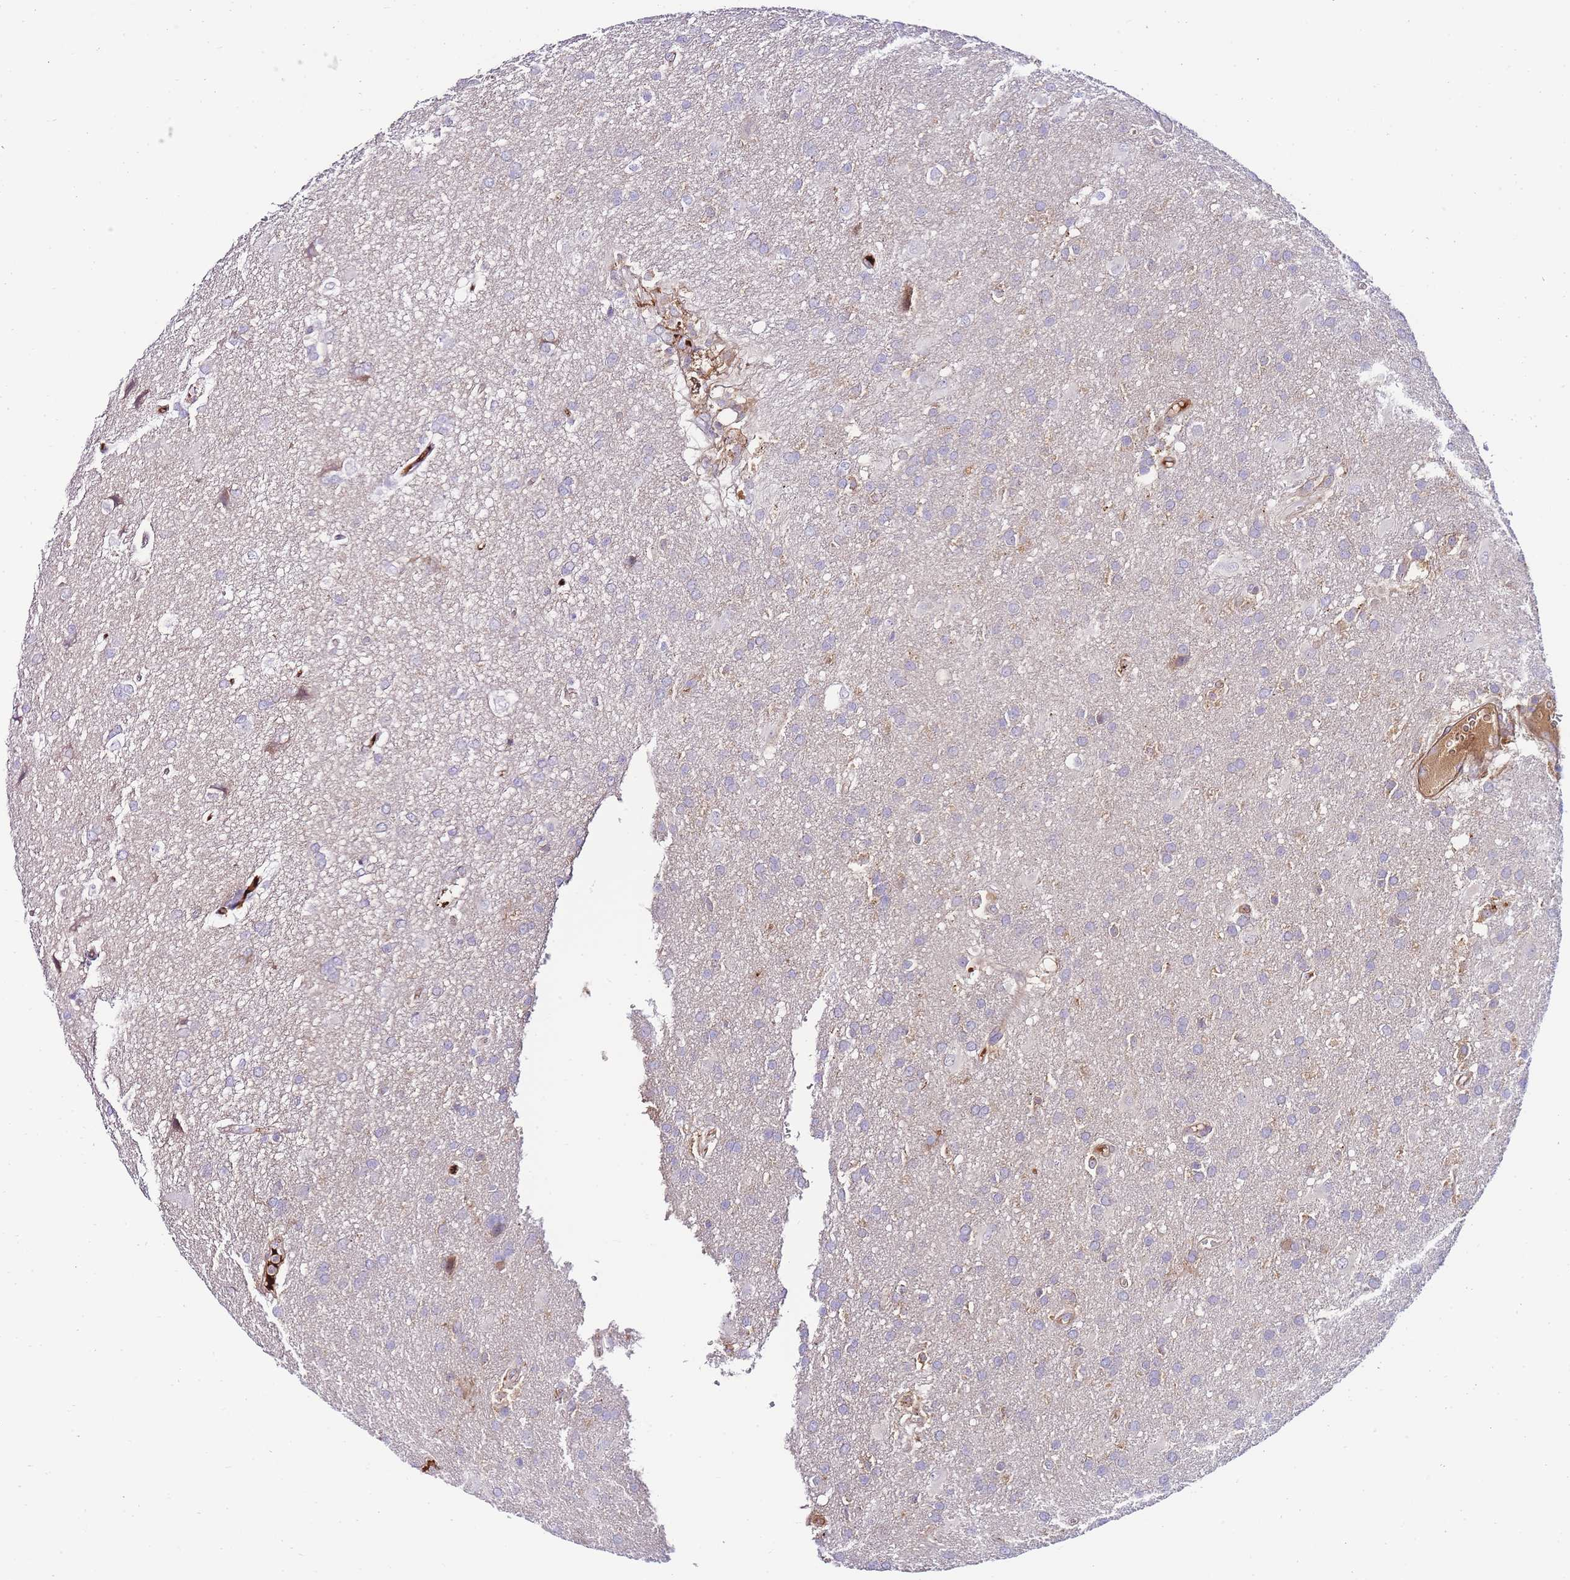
{"staining": {"intensity": "negative", "quantity": "none", "location": "none"}, "tissue": "glioma", "cell_type": "Tumor cells", "image_type": "cancer", "snomed": [{"axis": "morphology", "description": "Glioma, malignant, Low grade"}, {"axis": "topography", "description": "Brain"}], "caption": "High power microscopy image of an immunohistochemistry (IHC) image of malignant glioma (low-grade), revealing no significant staining in tumor cells.", "gene": "FBN3", "patient": {"sex": "male", "age": 66}}